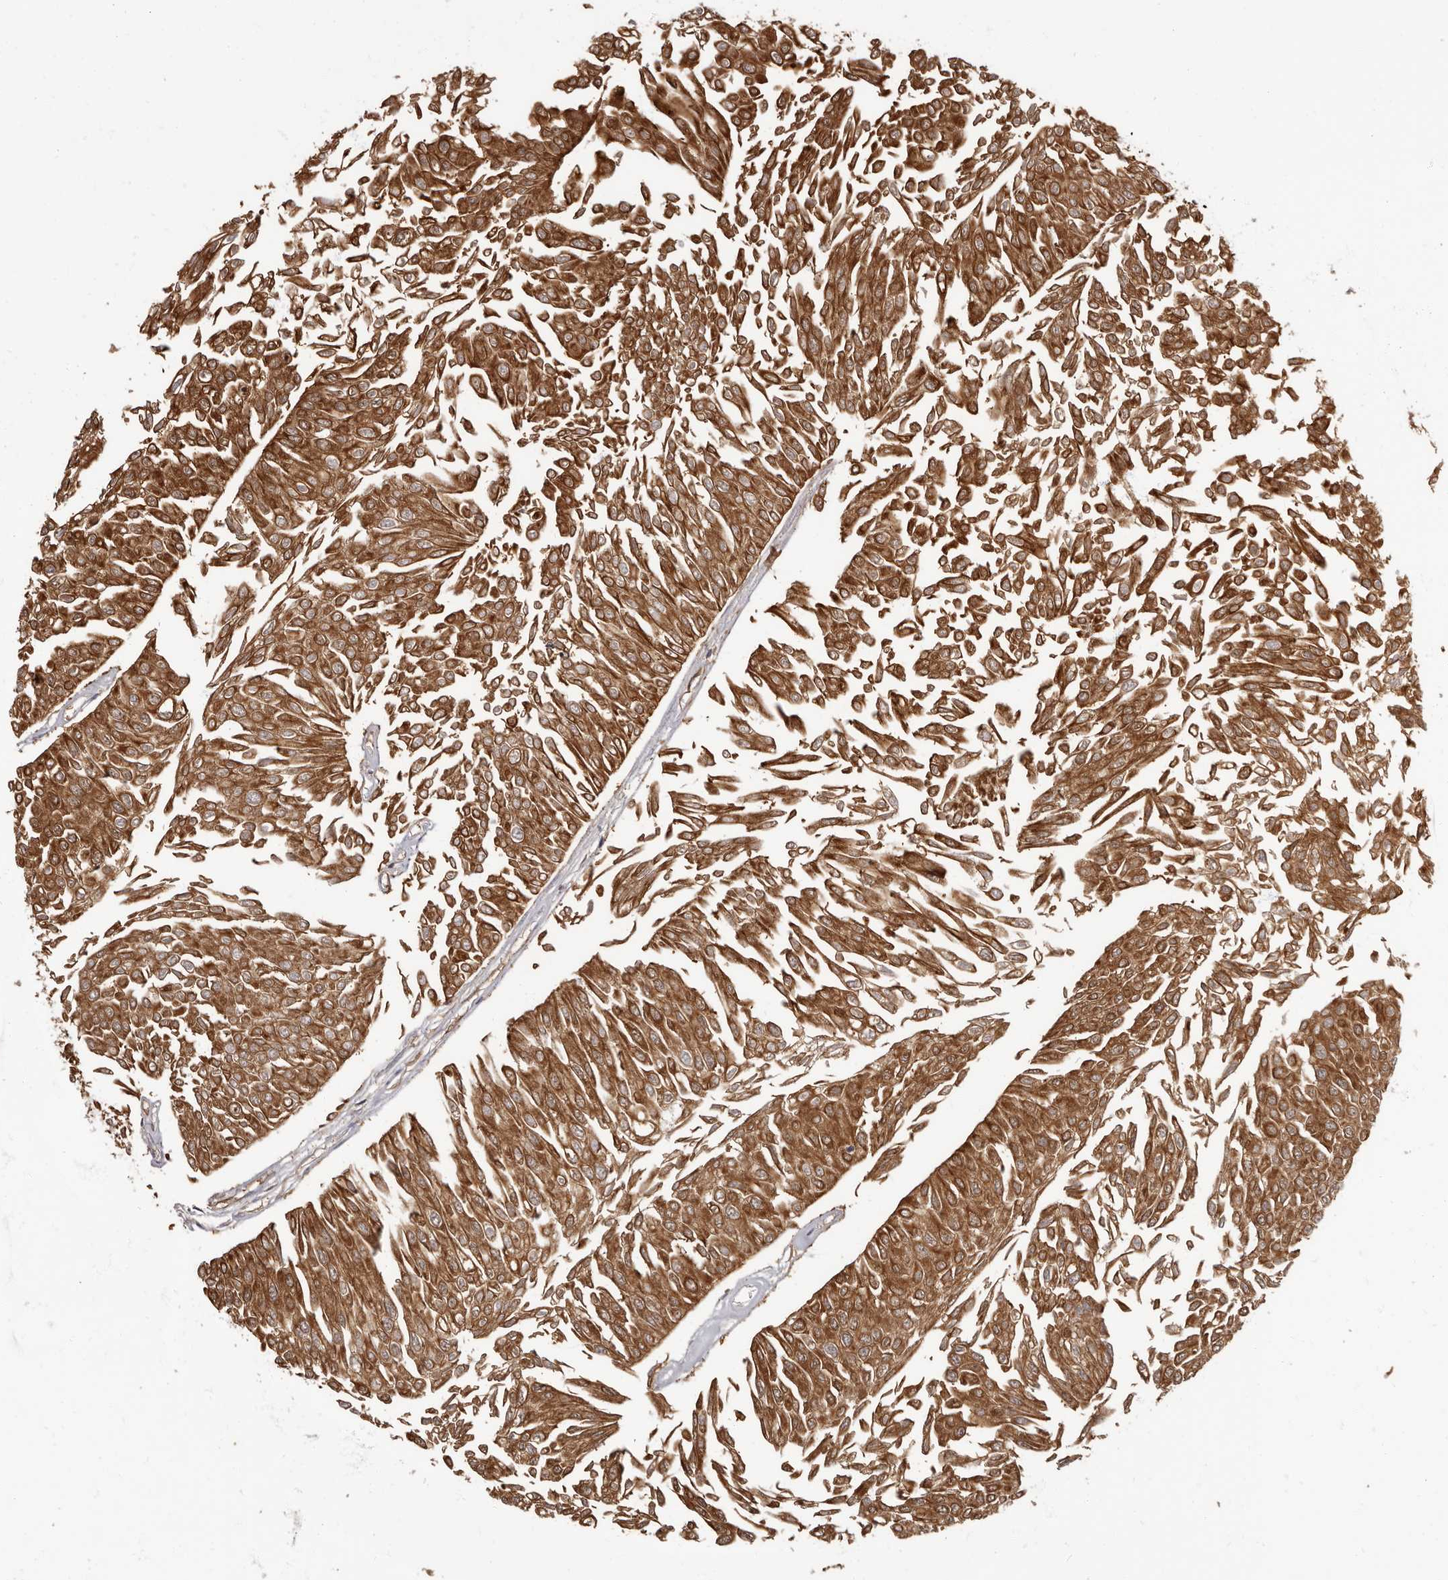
{"staining": {"intensity": "moderate", "quantity": ">75%", "location": "cytoplasmic/membranous"}, "tissue": "urothelial cancer", "cell_type": "Tumor cells", "image_type": "cancer", "snomed": [{"axis": "morphology", "description": "Urothelial carcinoma, Low grade"}, {"axis": "topography", "description": "Urinary bladder"}], "caption": "About >75% of tumor cells in urothelial carcinoma (low-grade) display moderate cytoplasmic/membranous protein staining as visualized by brown immunohistochemical staining.", "gene": "APEH", "patient": {"sex": "male", "age": 67}}